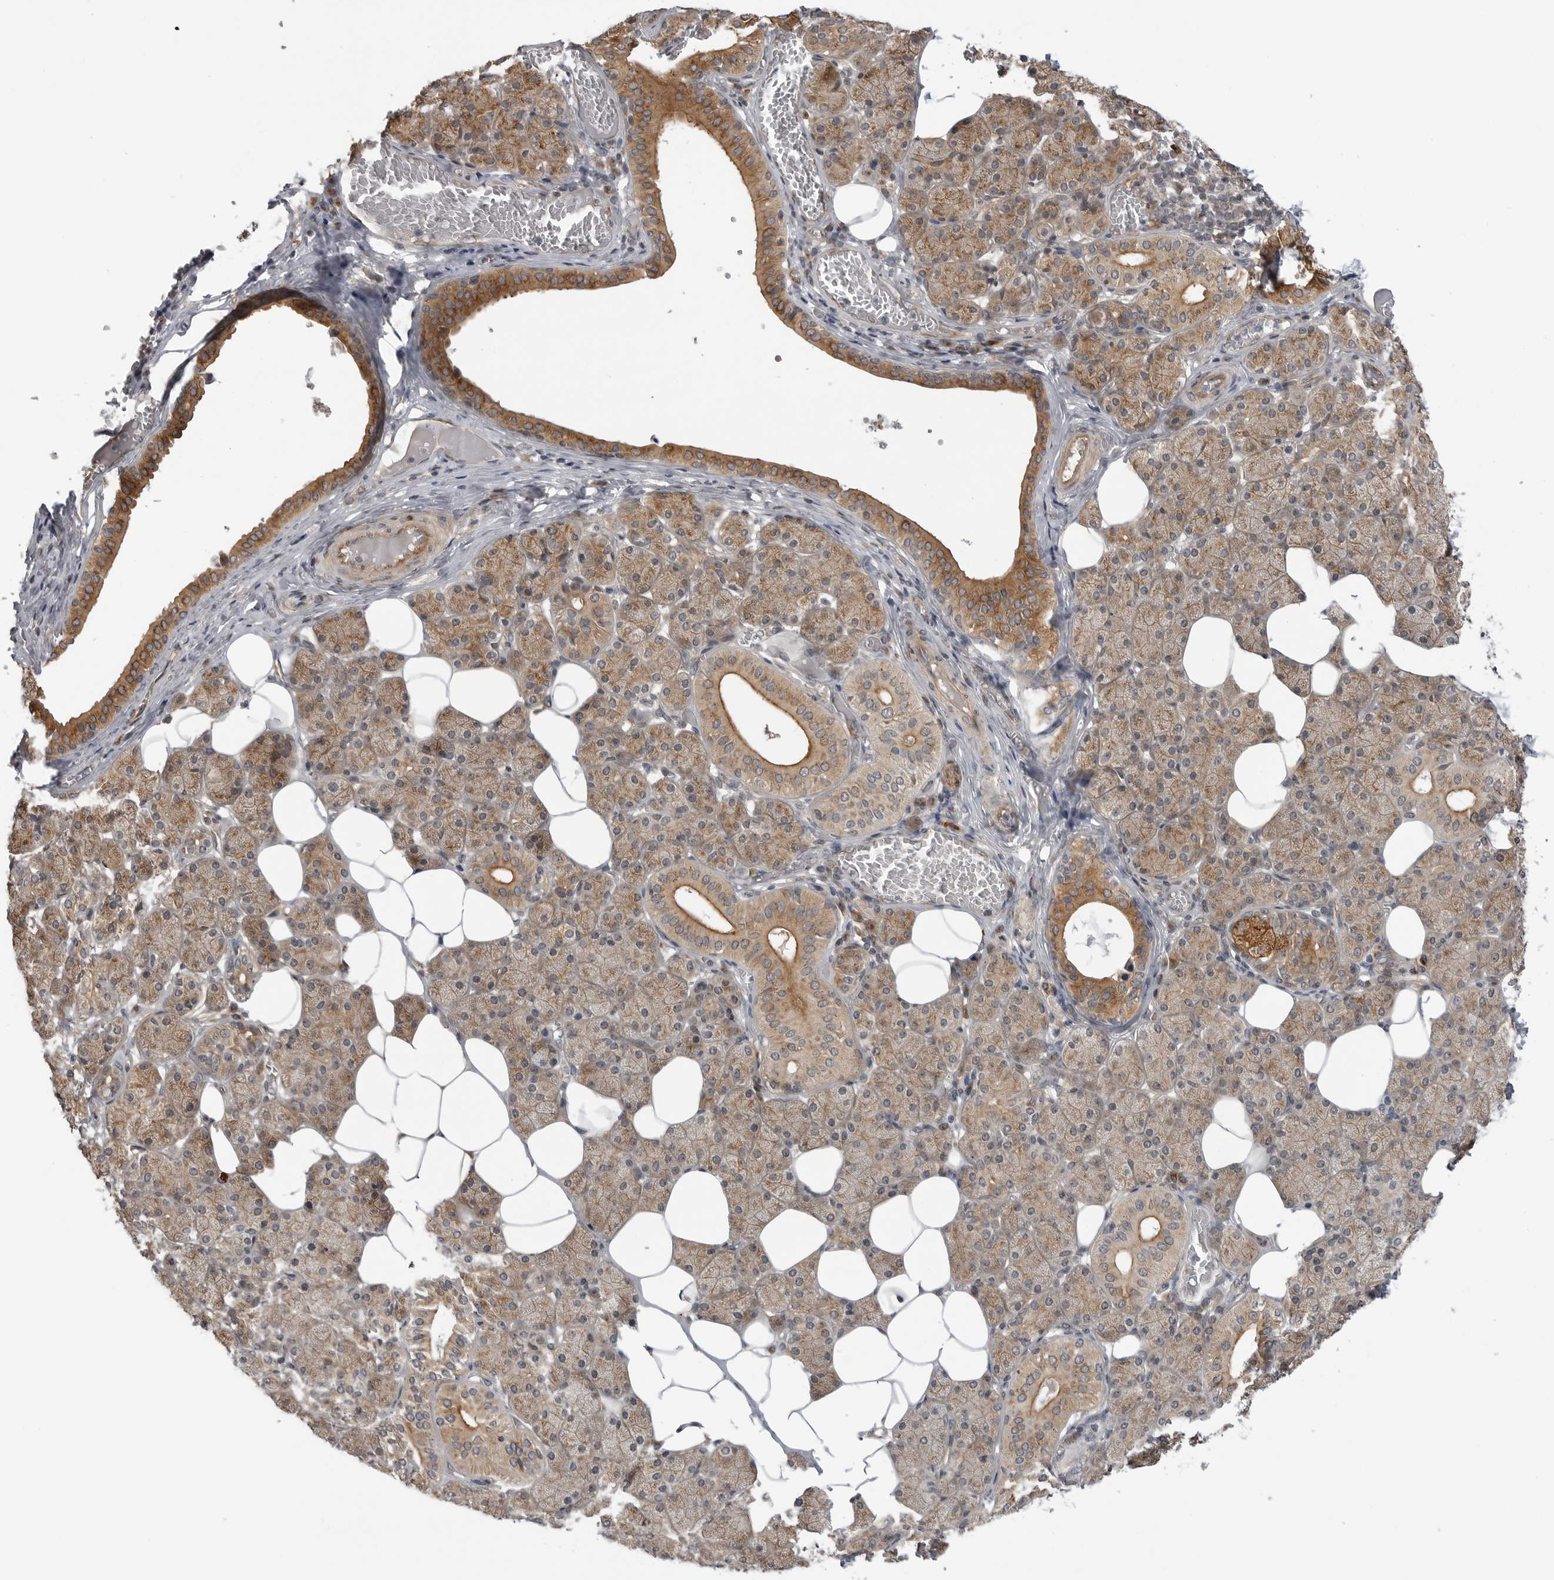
{"staining": {"intensity": "moderate", "quantity": "25%-75%", "location": "cytoplasmic/membranous"}, "tissue": "salivary gland", "cell_type": "Glandular cells", "image_type": "normal", "snomed": [{"axis": "morphology", "description": "Normal tissue, NOS"}, {"axis": "topography", "description": "Salivary gland"}], "caption": "Protein expression analysis of unremarkable salivary gland shows moderate cytoplasmic/membranous expression in approximately 25%-75% of glandular cells. (Stains: DAB (3,3'-diaminobenzidine) in brown, nuclei in blue, Microscopy: brightfield microscopy at high magnification).", "gene": "LRRC45", "patient": {"sex": "female", "age": 33}}